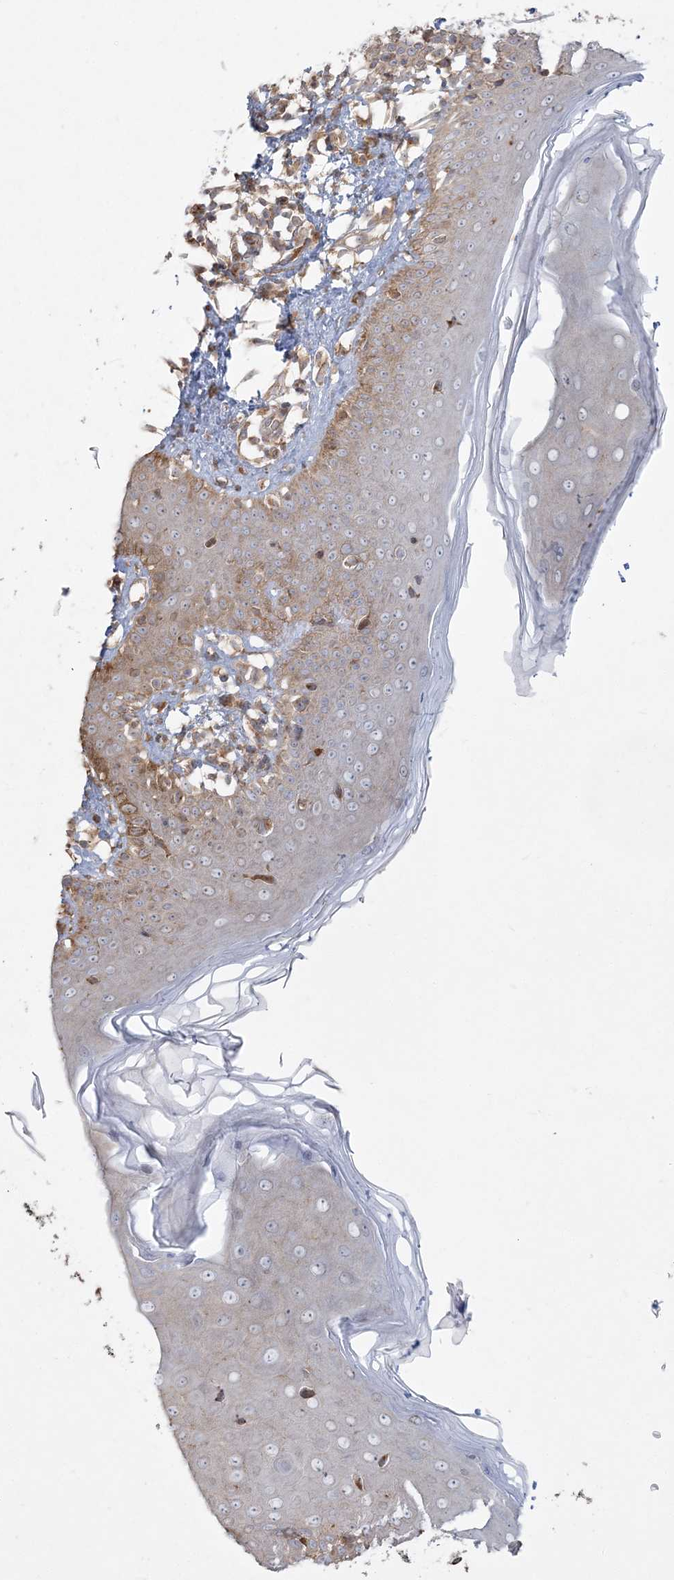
{"staining": {"intensity": "moderate", "quantity": ">75%", "location": "cytoplasmic/membranous"}, "tissue": "skin", "cell_type": "Fibroblasts", "image_type": "normal", "snomed": [{"axis": "morphology", "description": "Normal tissue, NOS"}, {"axis": "topography", "description": "Skin"}], "caption": "Unremarkable skin demonstrates moderate cytoplasmic/membranous positivity in about >75% of fibroblasts The protein of interest is shown in brown color, while the nuclei are stained blue..", "gene": "ZC3H6", "patient": {"sex": "male", "age": 52}}